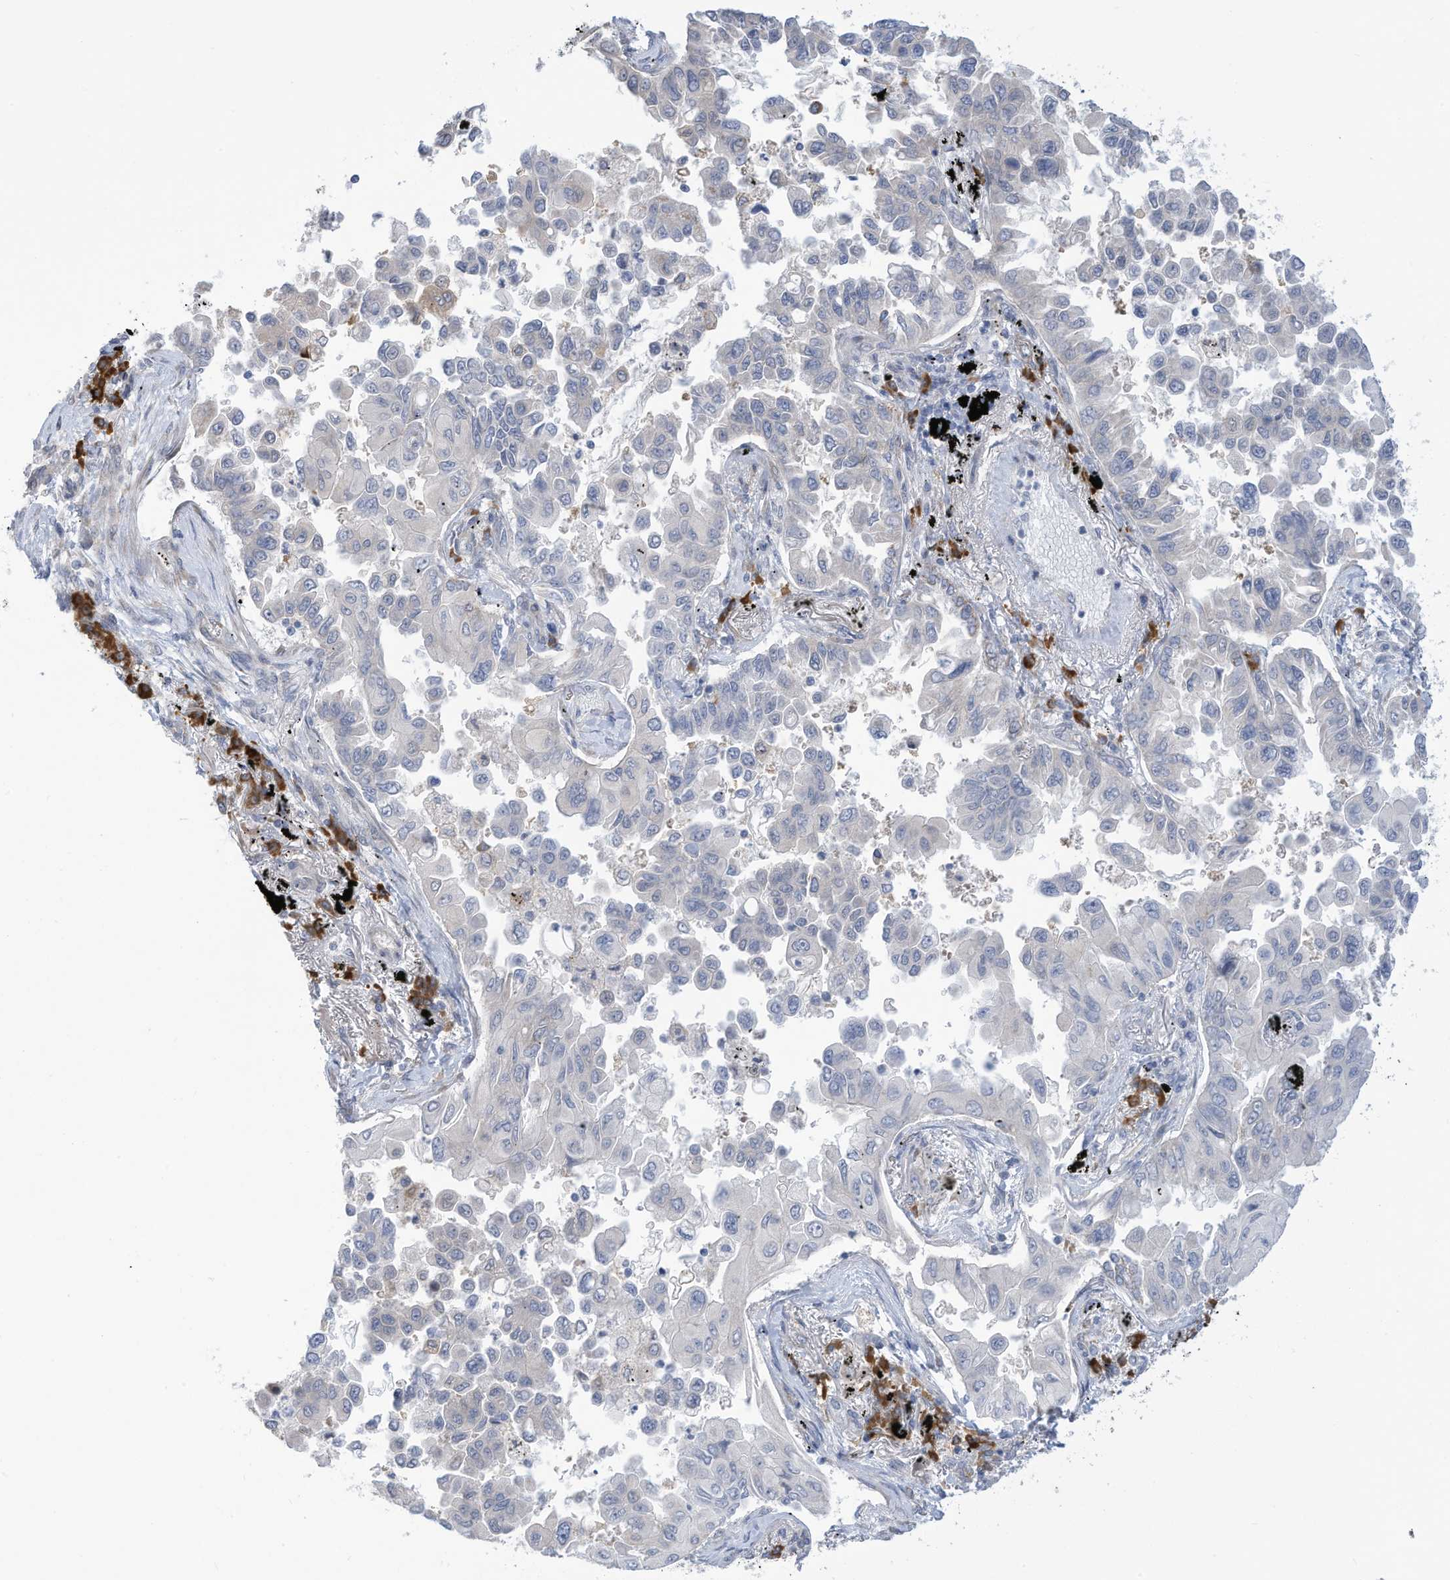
{"staining": {"intensity": "weak", "quantity": "<25%", "location": "cytoplasmic/membranous"}, "tissue": "lung cancer", "cell_type": "Tumor cells", "image_type": "cancer", "snomed": [{"axis": "morphology", "description": "Adenocarcinoma, NOS"}, {"axis": "topography", "description": "Lung"}], "caption": "Lung adenocarcinoma was stained to show a protein in brown. There is no significant staining in tumor cells.", "gene": "ZNF292", "patient": {"sex": "female", "age": 67}}